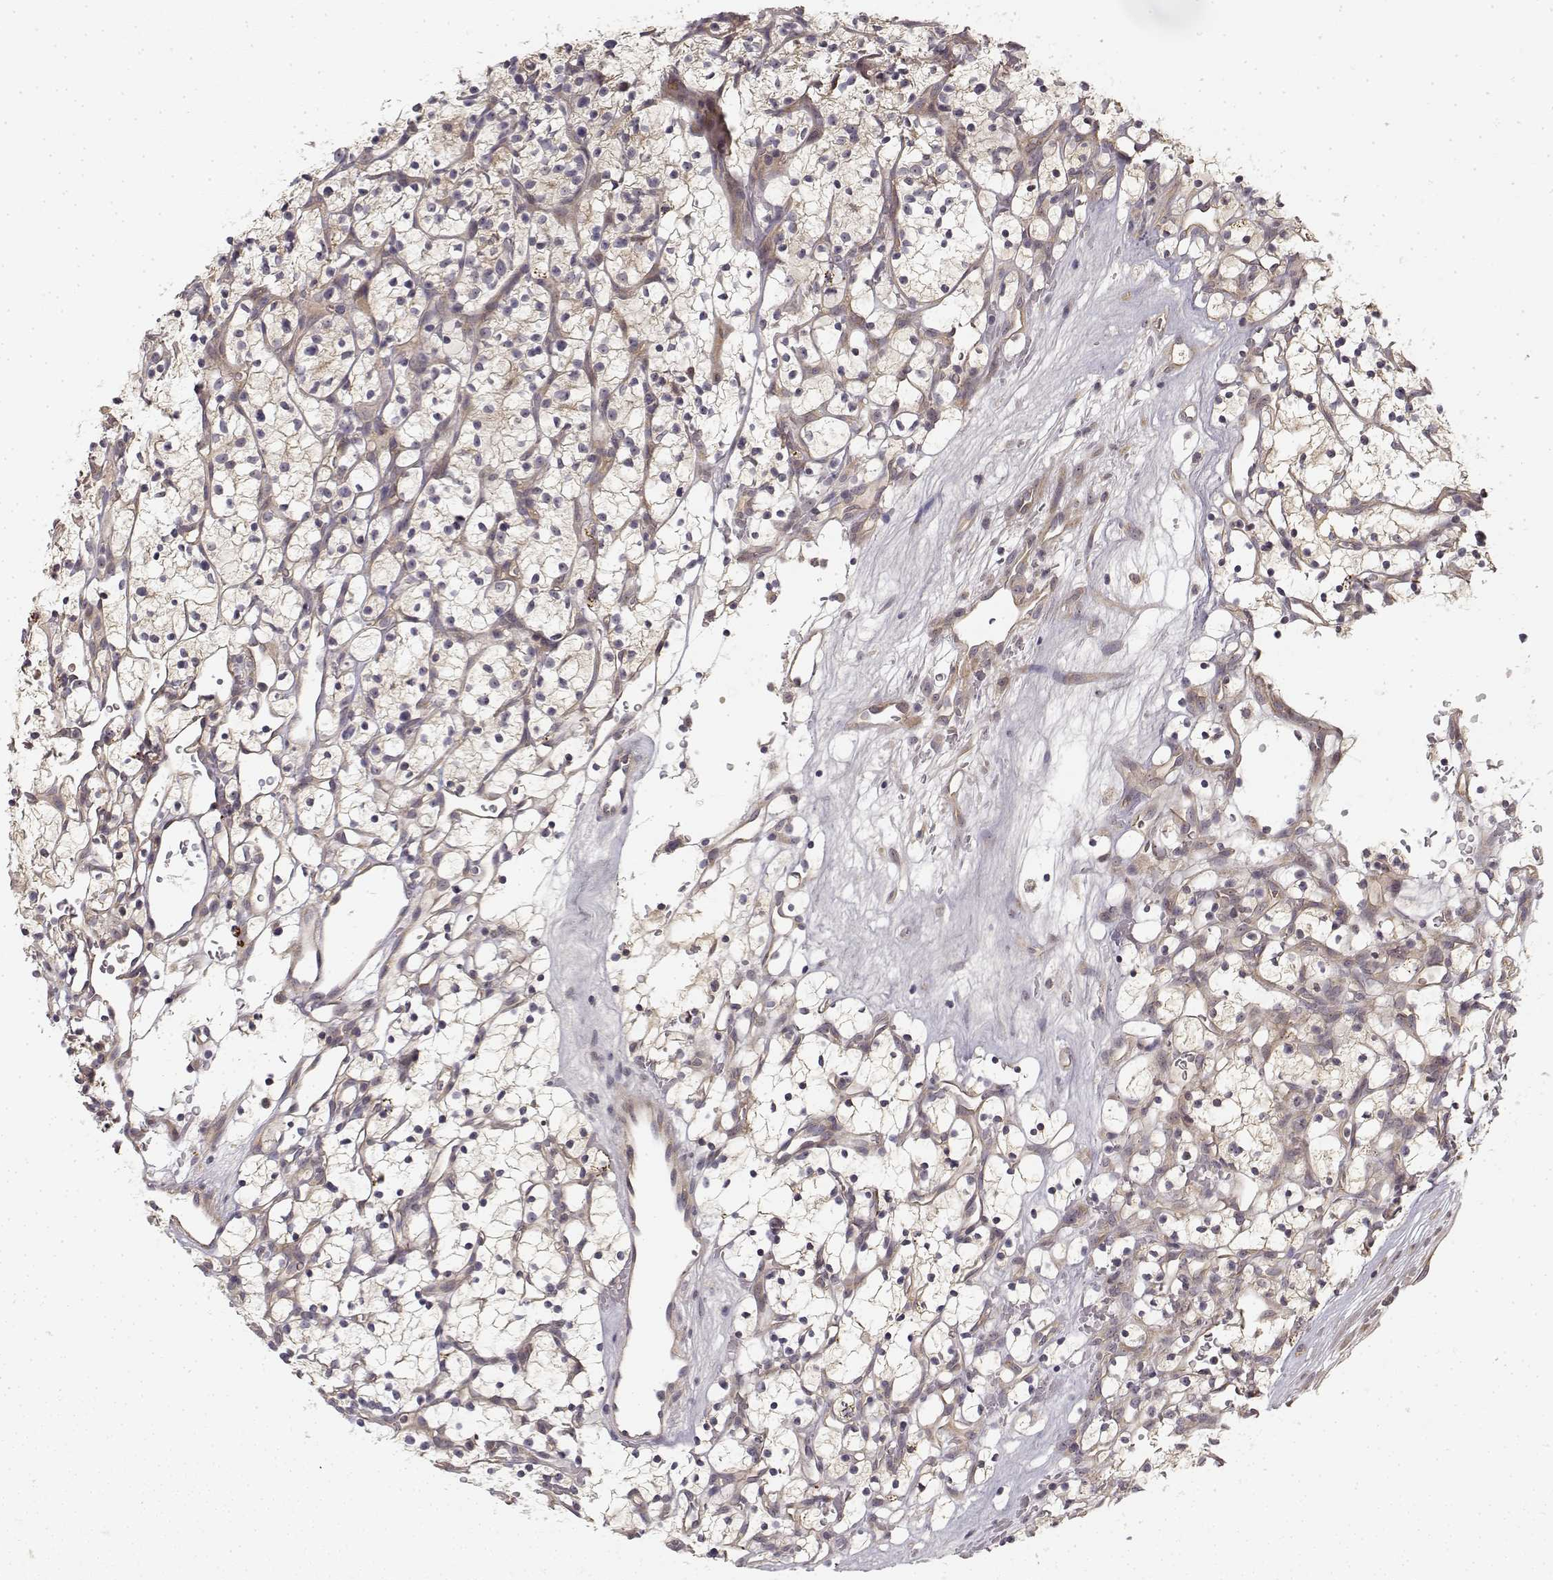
{"staining": {"intensity": "weak", "quantity": ">75%", "location": "cytoplasmic/membranous"}, "tissue": "renal cancer", "cell_type": "Tumor cells", "image_type": "cancer", "snomed": [{"axis": "morphology", "description": "Adenocarcinoma, NOS"}, {"axis": "topography", "description": "Kidney"}], "caption": "Protein analysis of renal adenocarcinoma tissue displays weak cytoplasmic/membranous expression in approximately >75% of tumor cells. Using DAB (brown) and hematoxylin (blue) stains, captured at high magnification using brightfield microscopy.", "gene": "MED12L", "patient": {"sex": "female", "age": 64}}